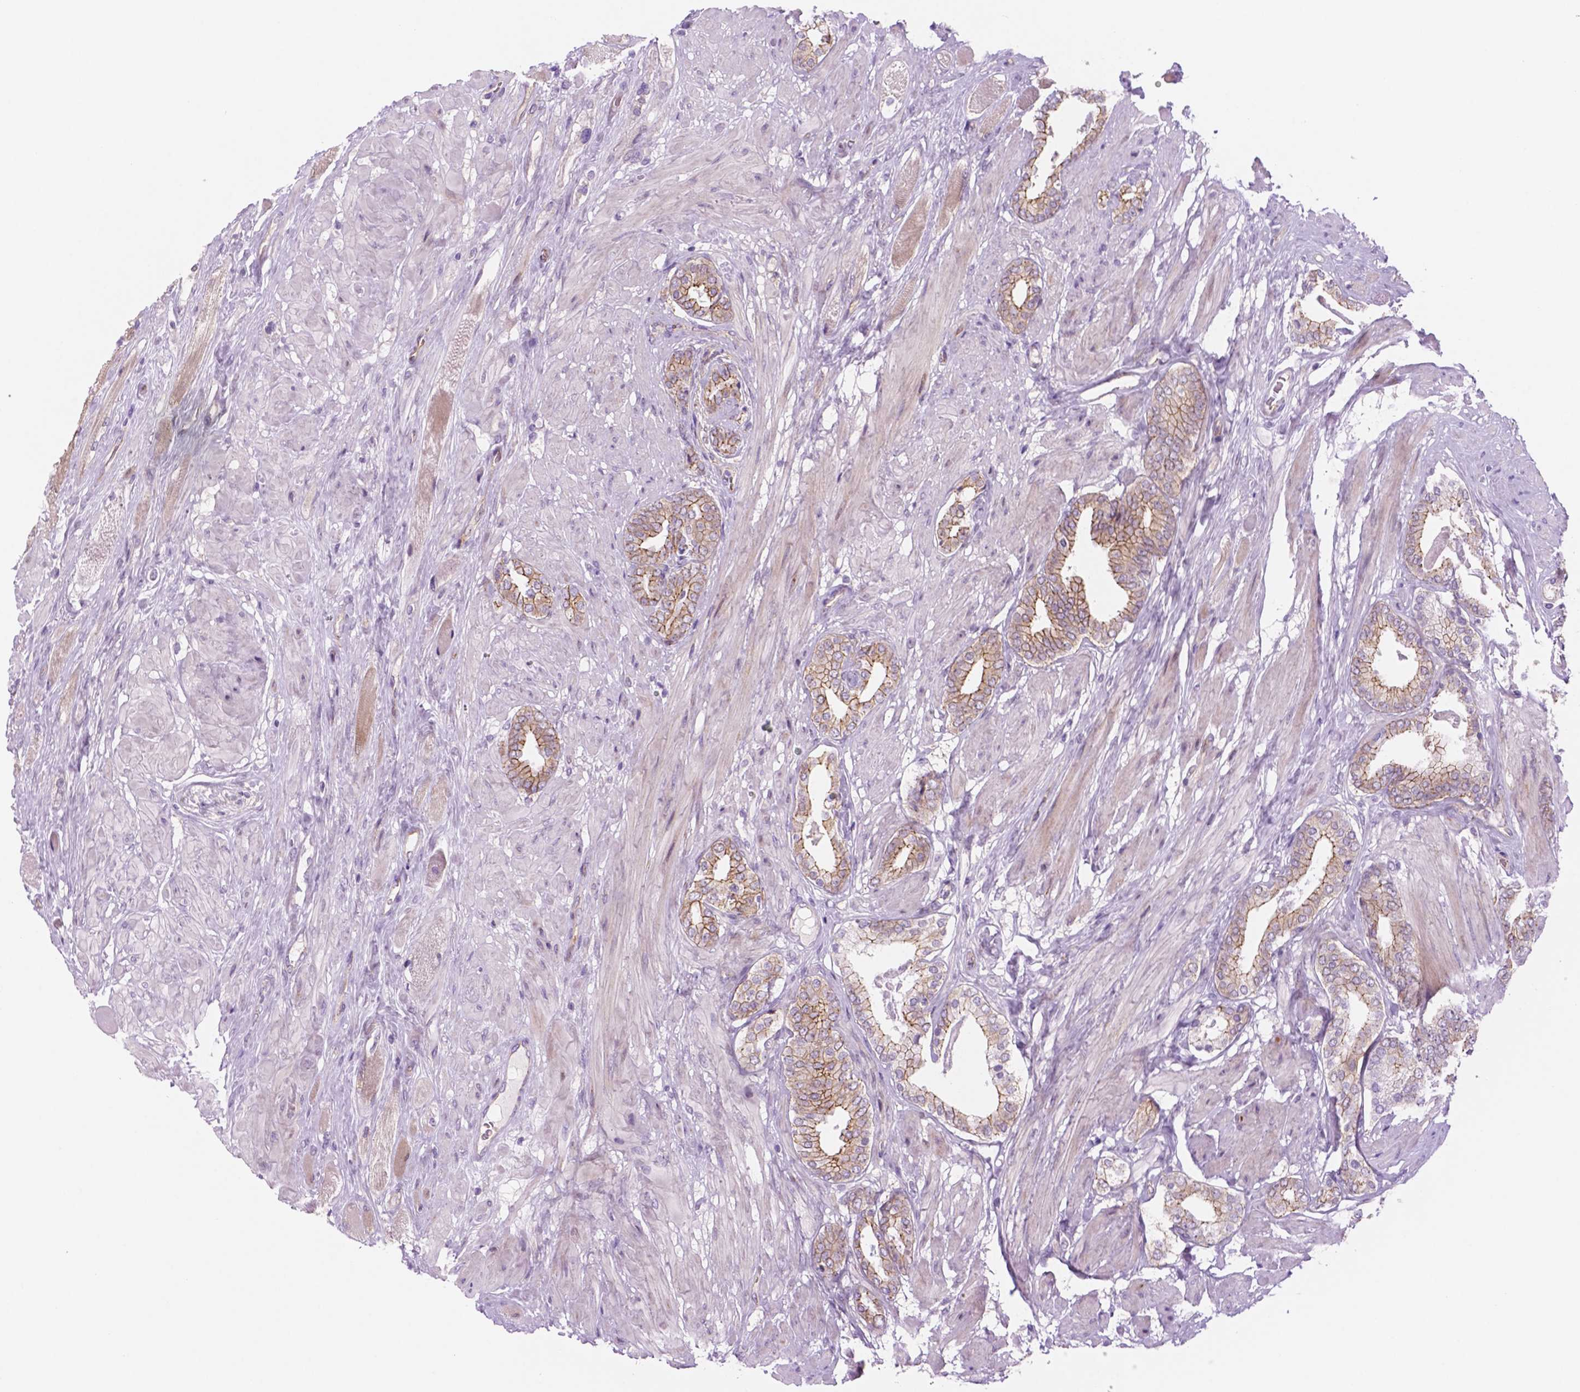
{"staining": {"intensity": "moderate", "quantity": ">75%", "location": "cytoplasmic/membranous"}, "tissue": "prostate cancer", "cell_type": "Tumor cells", "image_type": "cancer", "snomed": [{"axis": "morphology", "description": "Adenocarcinoma, High grade"}, {"axis": "topography", "description": "Prostate"}], "caption": "High-magnification brightfield microscopy of high-grade adenocarcinoma (prostate) stained with DAB (brown) and counterstained with hematoxylin (blue). tumor cells exhibit moderate cytoplasmic/membranous expression is appreciated in approximately>75% of cells.", "gene": "RND3", "patient": {"sex": "male", "age": 56}}